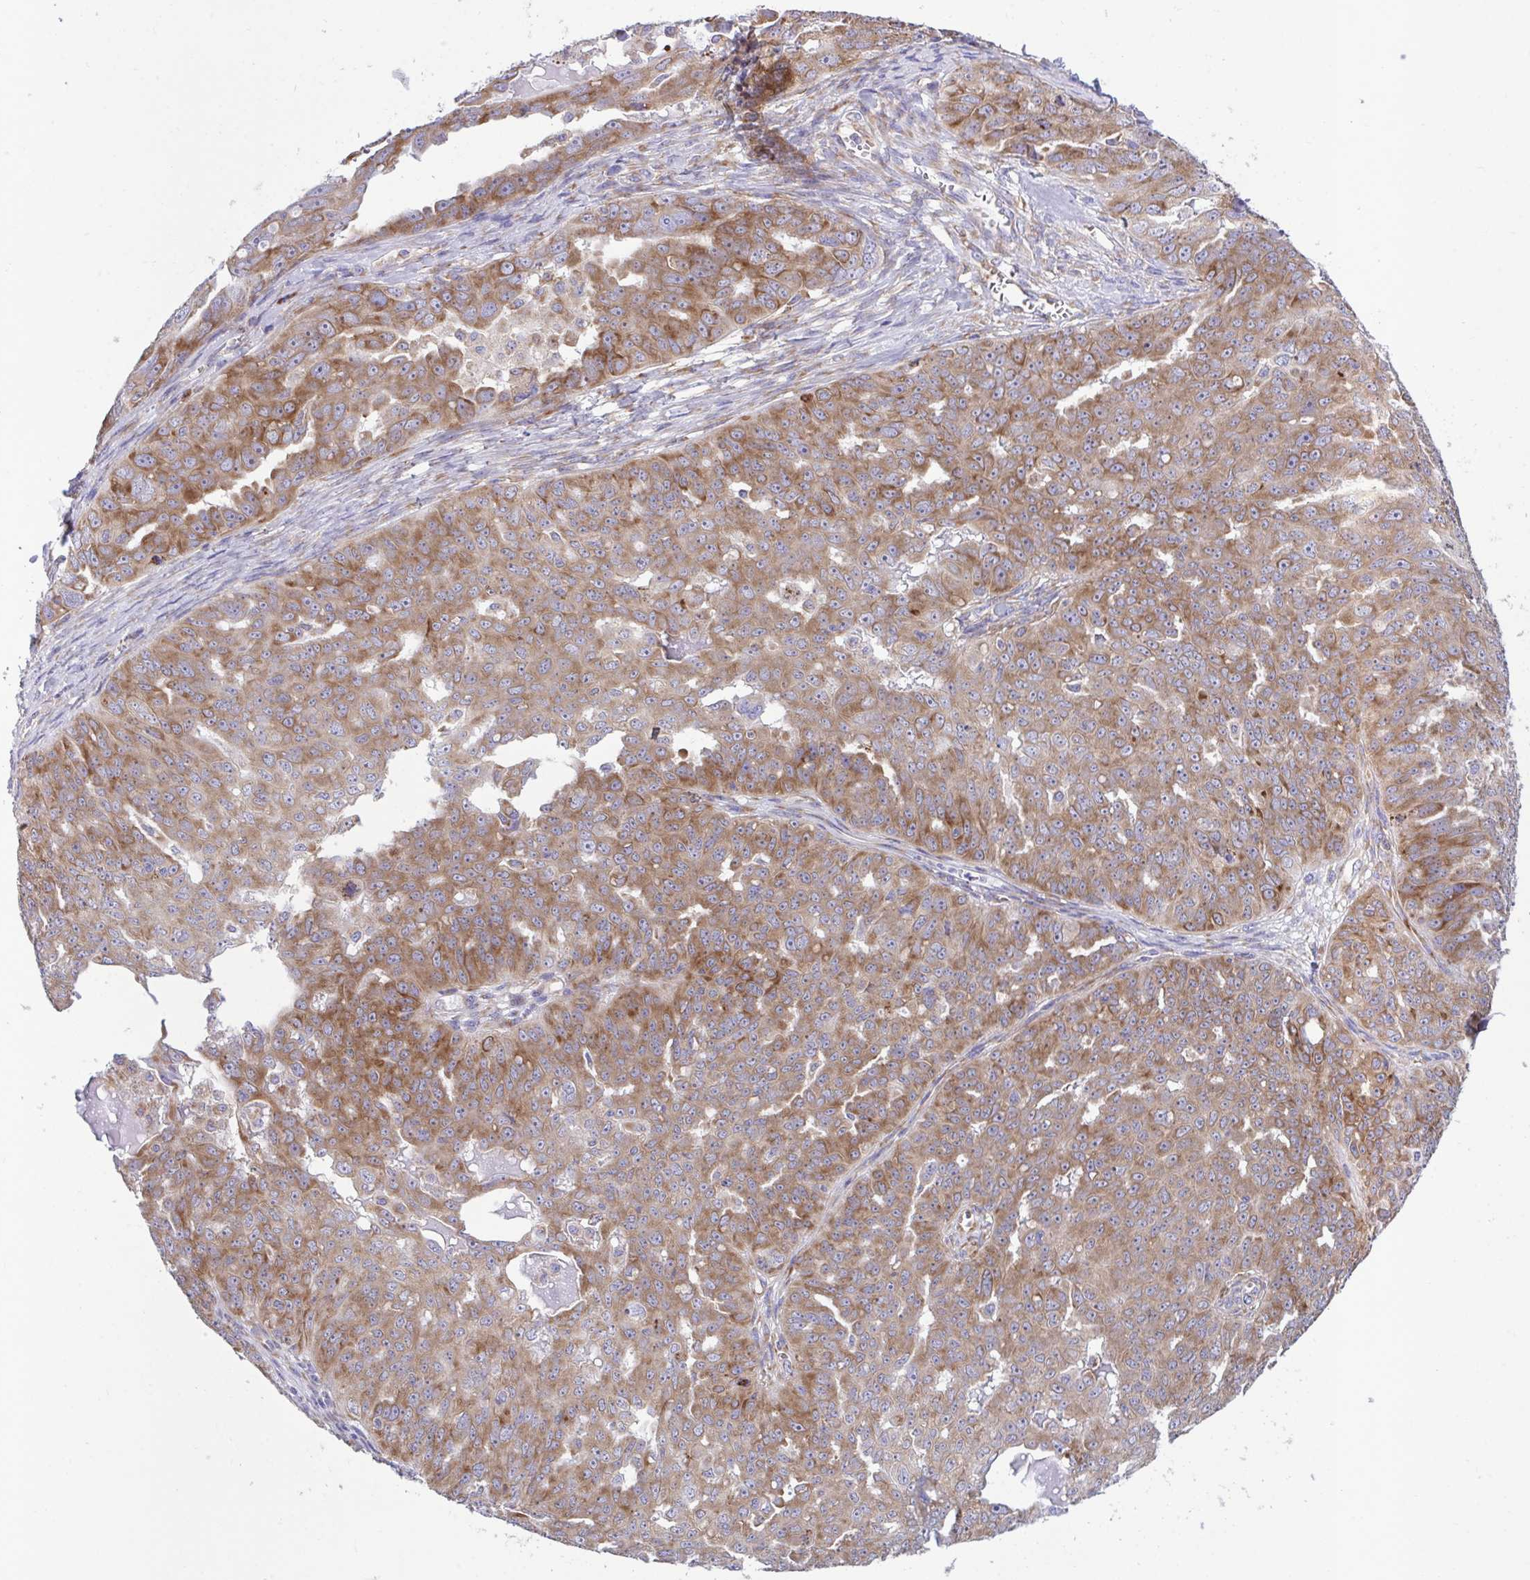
{"staining": {"intensity": "moderate", "quantity": ">75%", "location": "cytoplasmic/membranous"}, "tissue": "ovarian cancer", "cell_type": "Tumor cells", "image_type": "cancer", "snomed": [{"axis": "morphology", "description": "Carcinoma, endometroid"}, {"axis": "topography", "description": "Ovary"}], "caption": "IHC micrograph of human ovarian cancer stained for a protein (brown), which demonstrates medium levels of moderate cytoplasmic/membranous expression in approximately >75% of tumor cells.", "gene": "RPS15", "patient": {"sex": "female", "age": 70}}